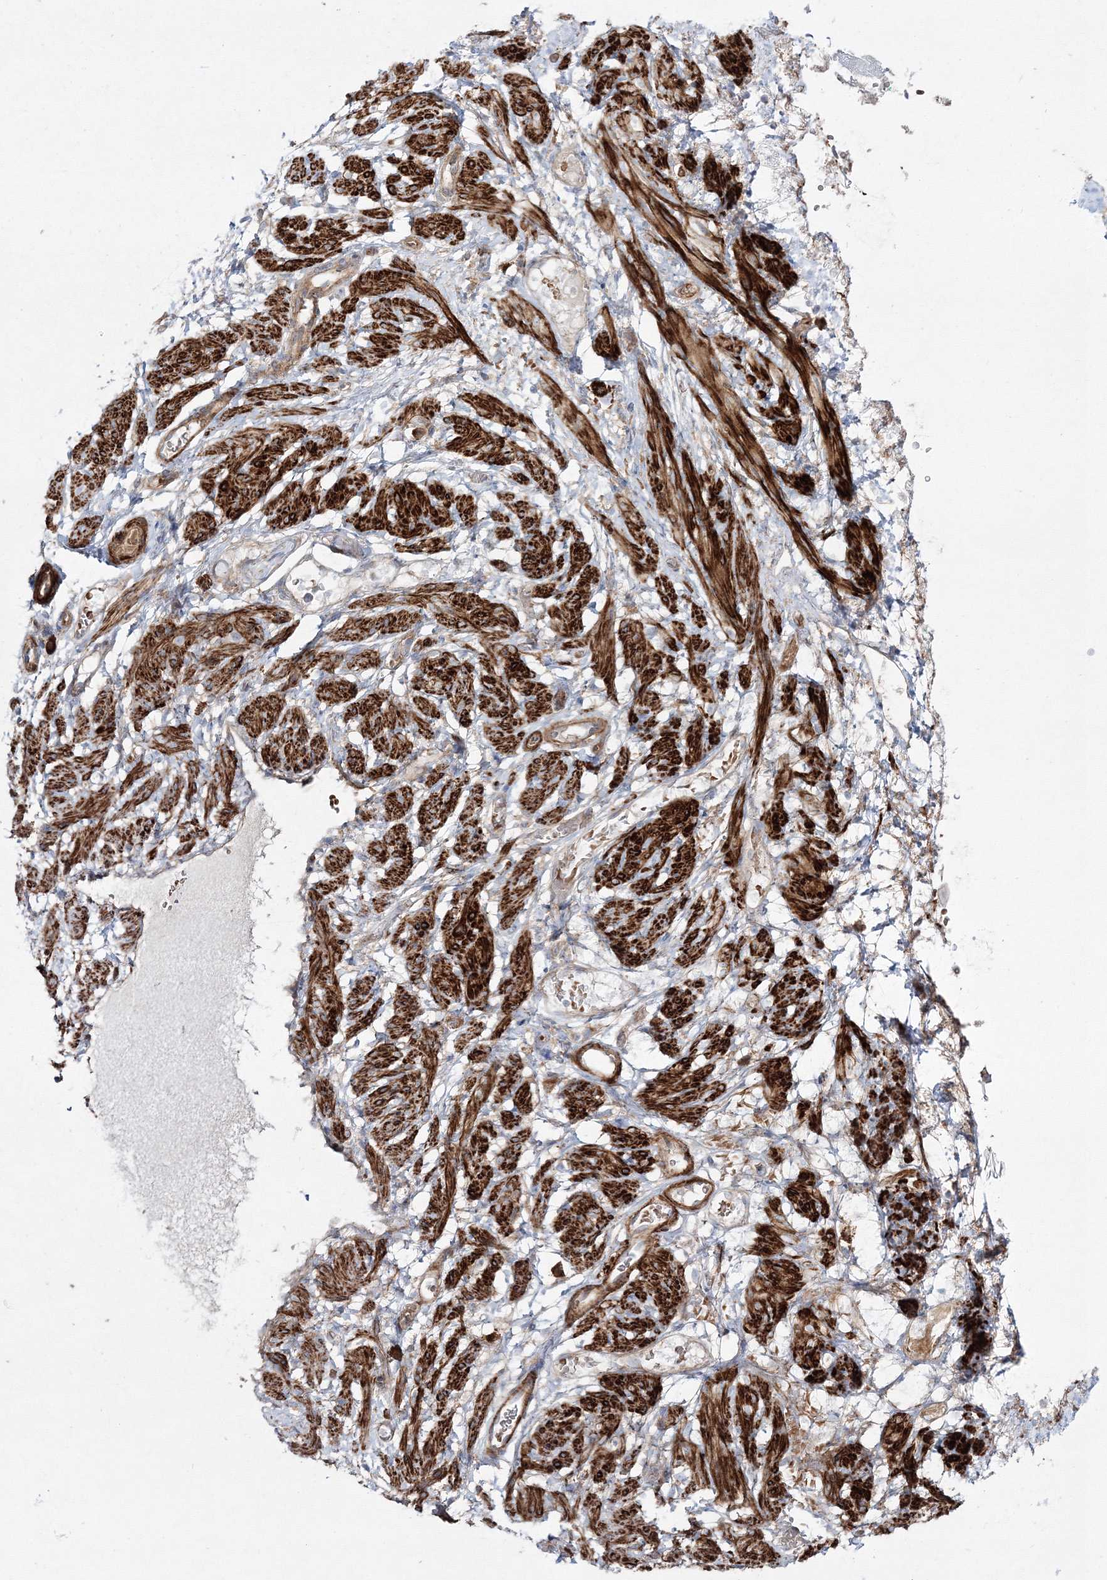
{"staining": {"intensity": "moderate", "quantity": ">75%", "location": "cytoplasmic/membranous"}, "tissue": "soft tissue", "cell_type": "Fibroblasts", "image_type": "normal", "snomed": [{"axis": "morphology", "description": "Normal tissue, NOS"}, {"axis": "topography", "description": "Smooth muscle"}, {"axis": "topography", "description": "Peripheral nerve tissue"}], "caption": "Protein positivity by immunohistochemistry shows moderate cytoplasmic/membranous positivity in approximately >75% of fibroblasts in benign soft tissue. The staining was performed using DAB (3,3'-diaminobenzidine) to visualize the protein expression in brown, while the nuclei were stained in blue with hematoxylin (Magnification: 20x).", "gene": "ZSWIM6", "patient": {"sex": "female", "age": 39}}